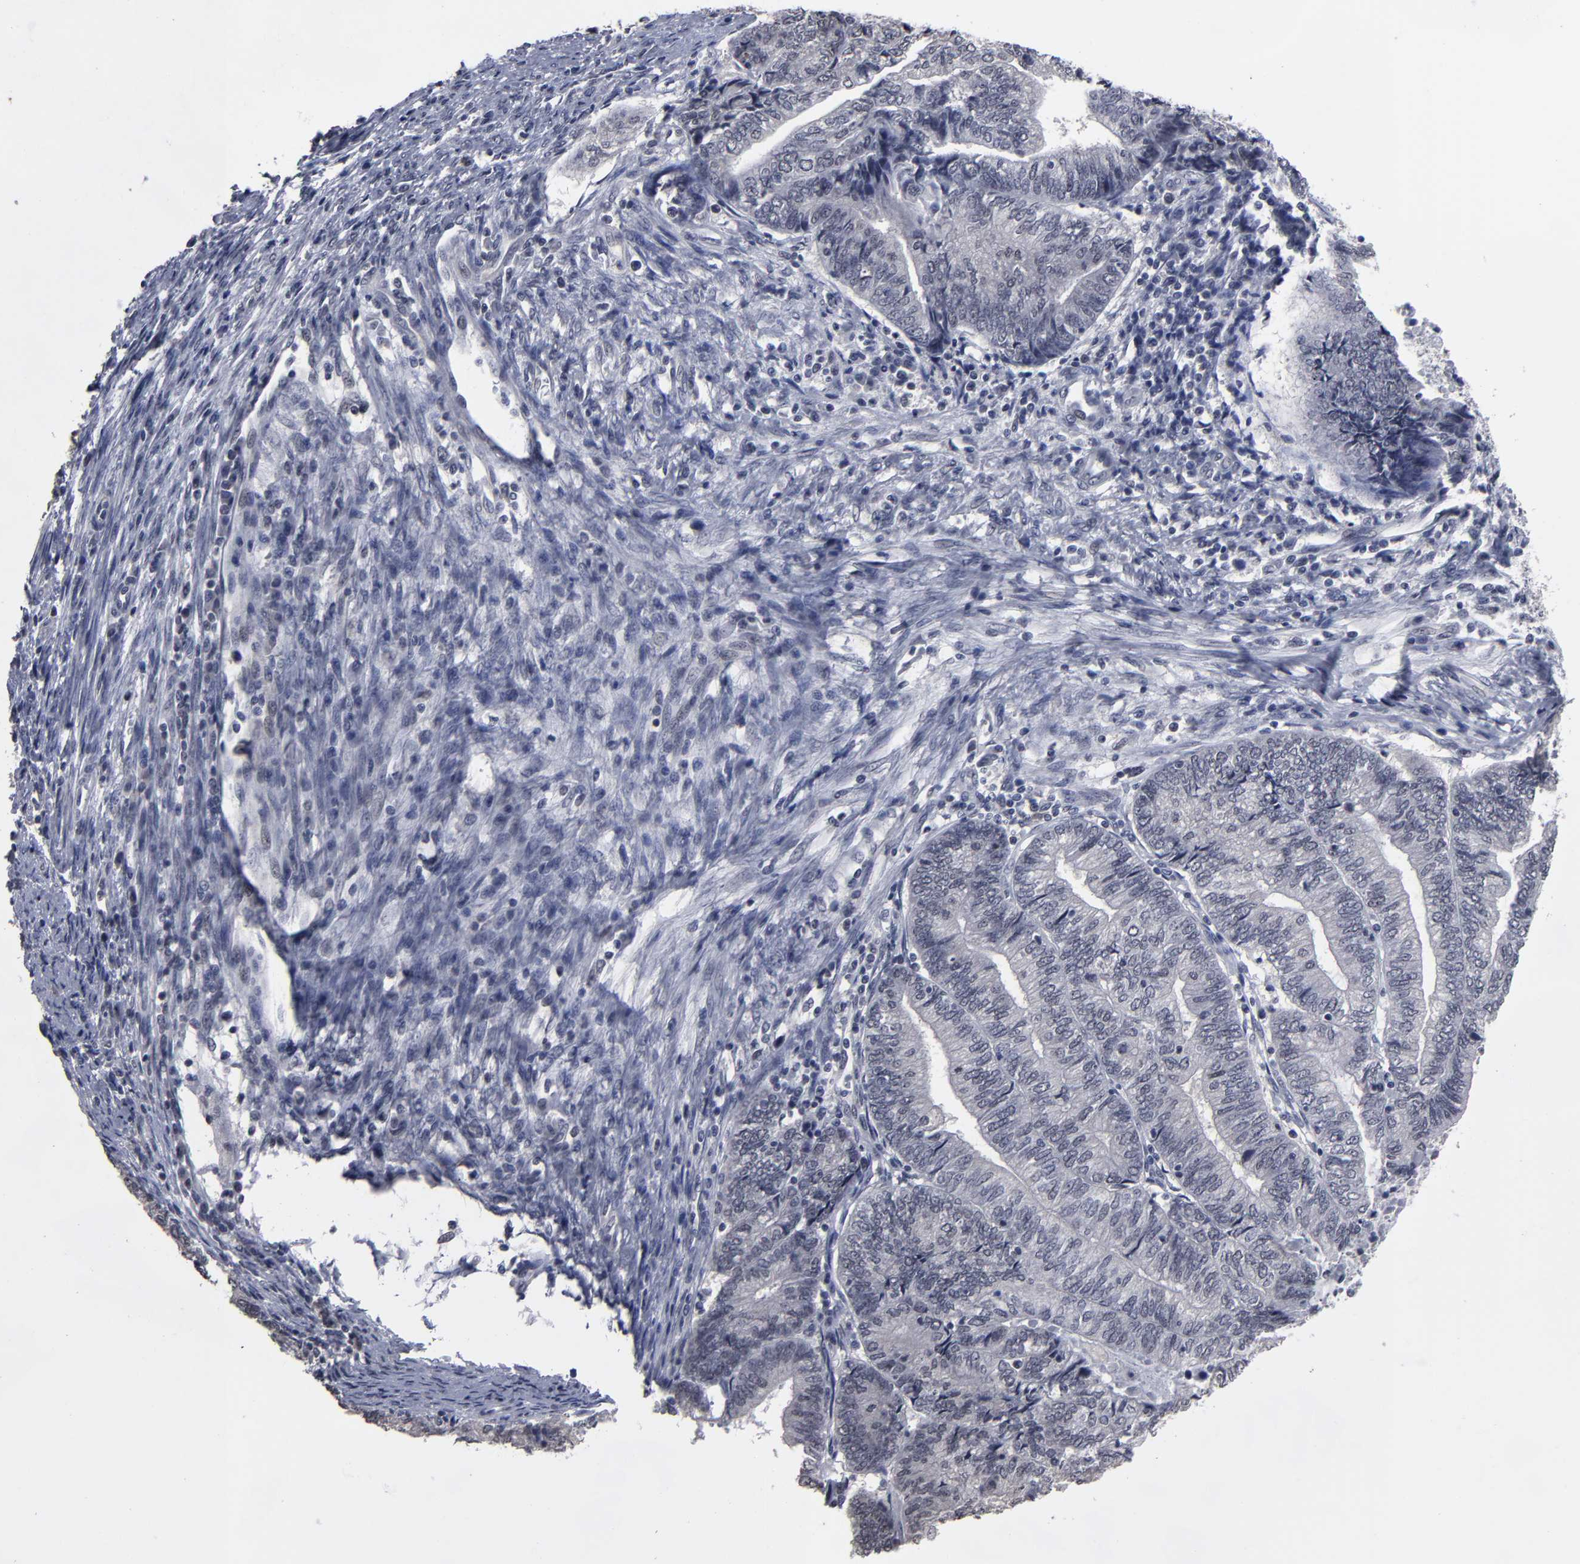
{"staining": {"intensity": "negative", "quantity": "none", "location": "none"}, "tissue": "endometrial cancer", "cell_type": "Tumor cells", "image_type": "cancer", "snomed": [{"axis": "morphology", "description": "Adenocarcinoma, NOS"}, {"axis": "topography", "description": "Uterus"}, {"axis": "topography", "description": "Endometrium"}], "caption": "An immunohistochemistry histopathology image of endometrial cancer is shown. There is no staining in tumor cells of endometrial cancer.", "gene": "SSRP1", "patient": {"sex": "female", "age": 70}}